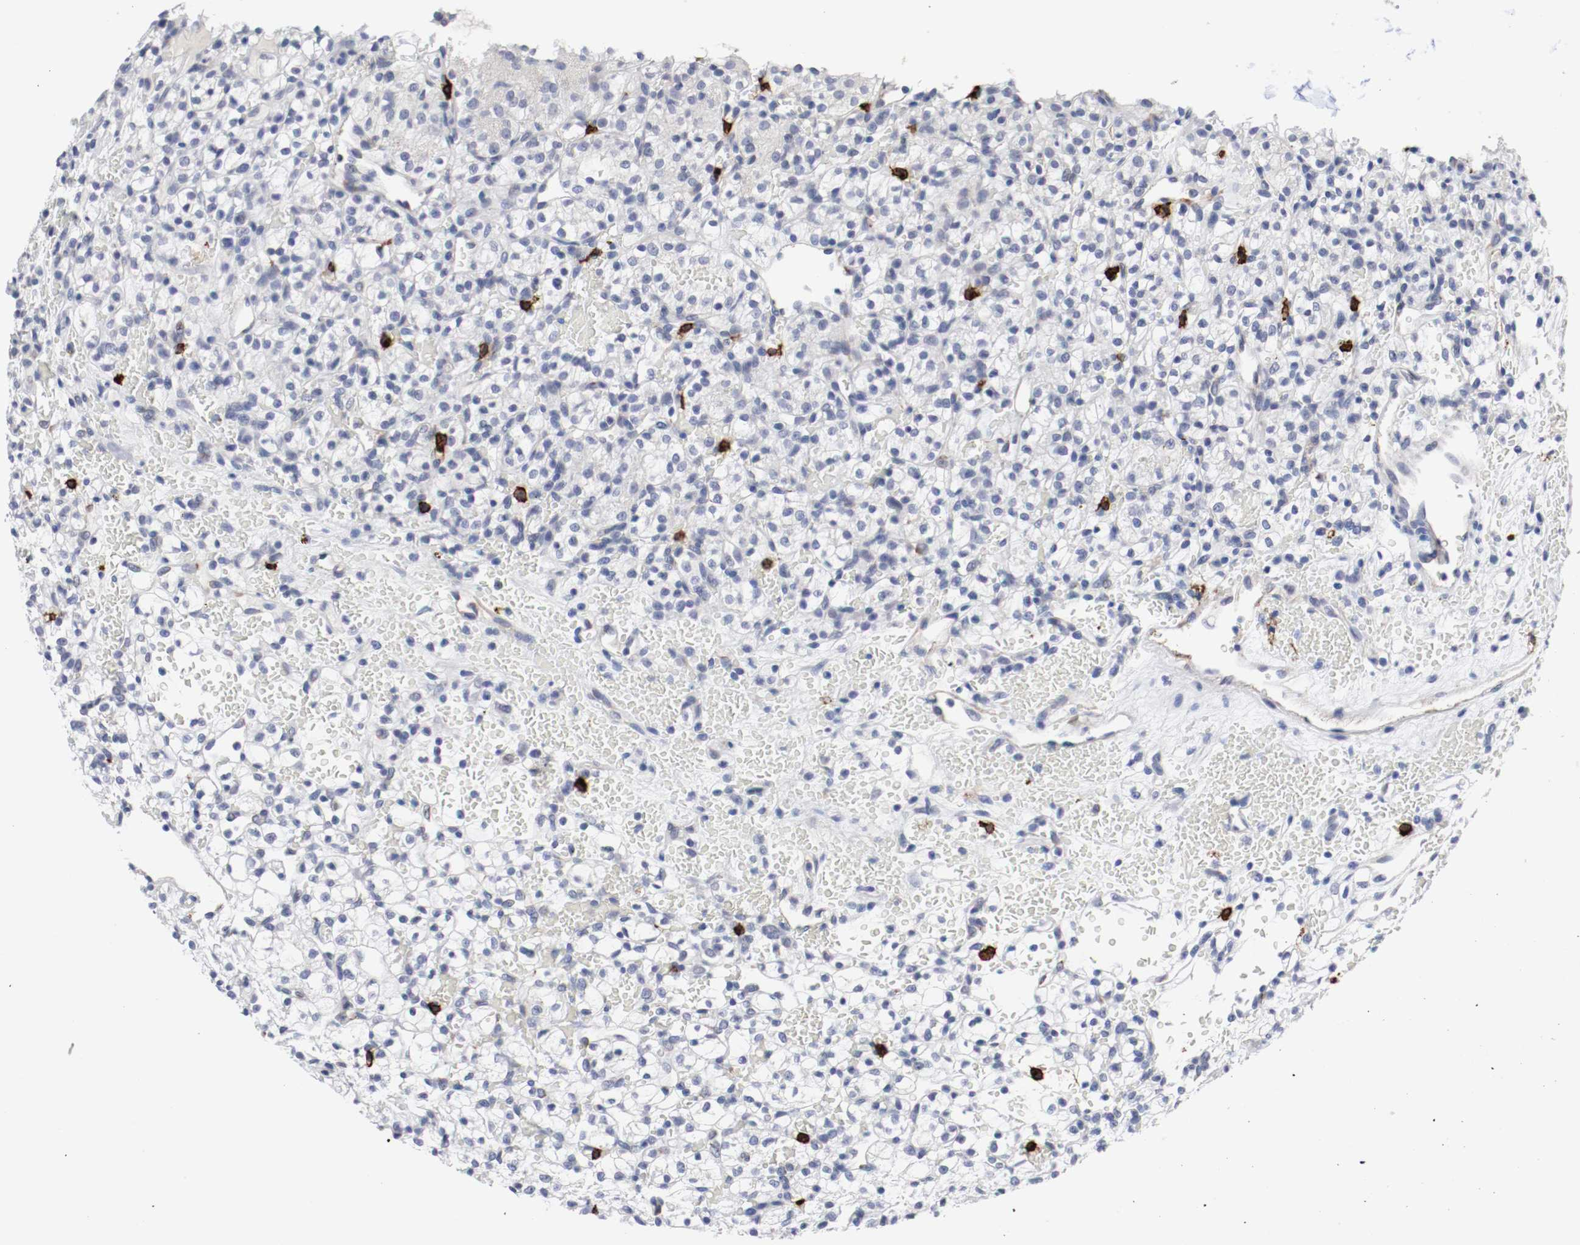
{"staining": {"intensity": "negative", "quantity": "none", "location": "none"}, "tissue": "renal cancer", "cell_type": "Tumor cells", "image_type": "cancer", "snomed": [{"axis": "morphology", "description": "Adenocarcinoma, NOS"}, {"axis": "topography", "description": "Kidney"}], "caption": "There is no significant positivity in tumor cells of renal cancer (adenocarcinoma).", "gene": "KIT", "patient": {"sex": "female", "age": 60}}